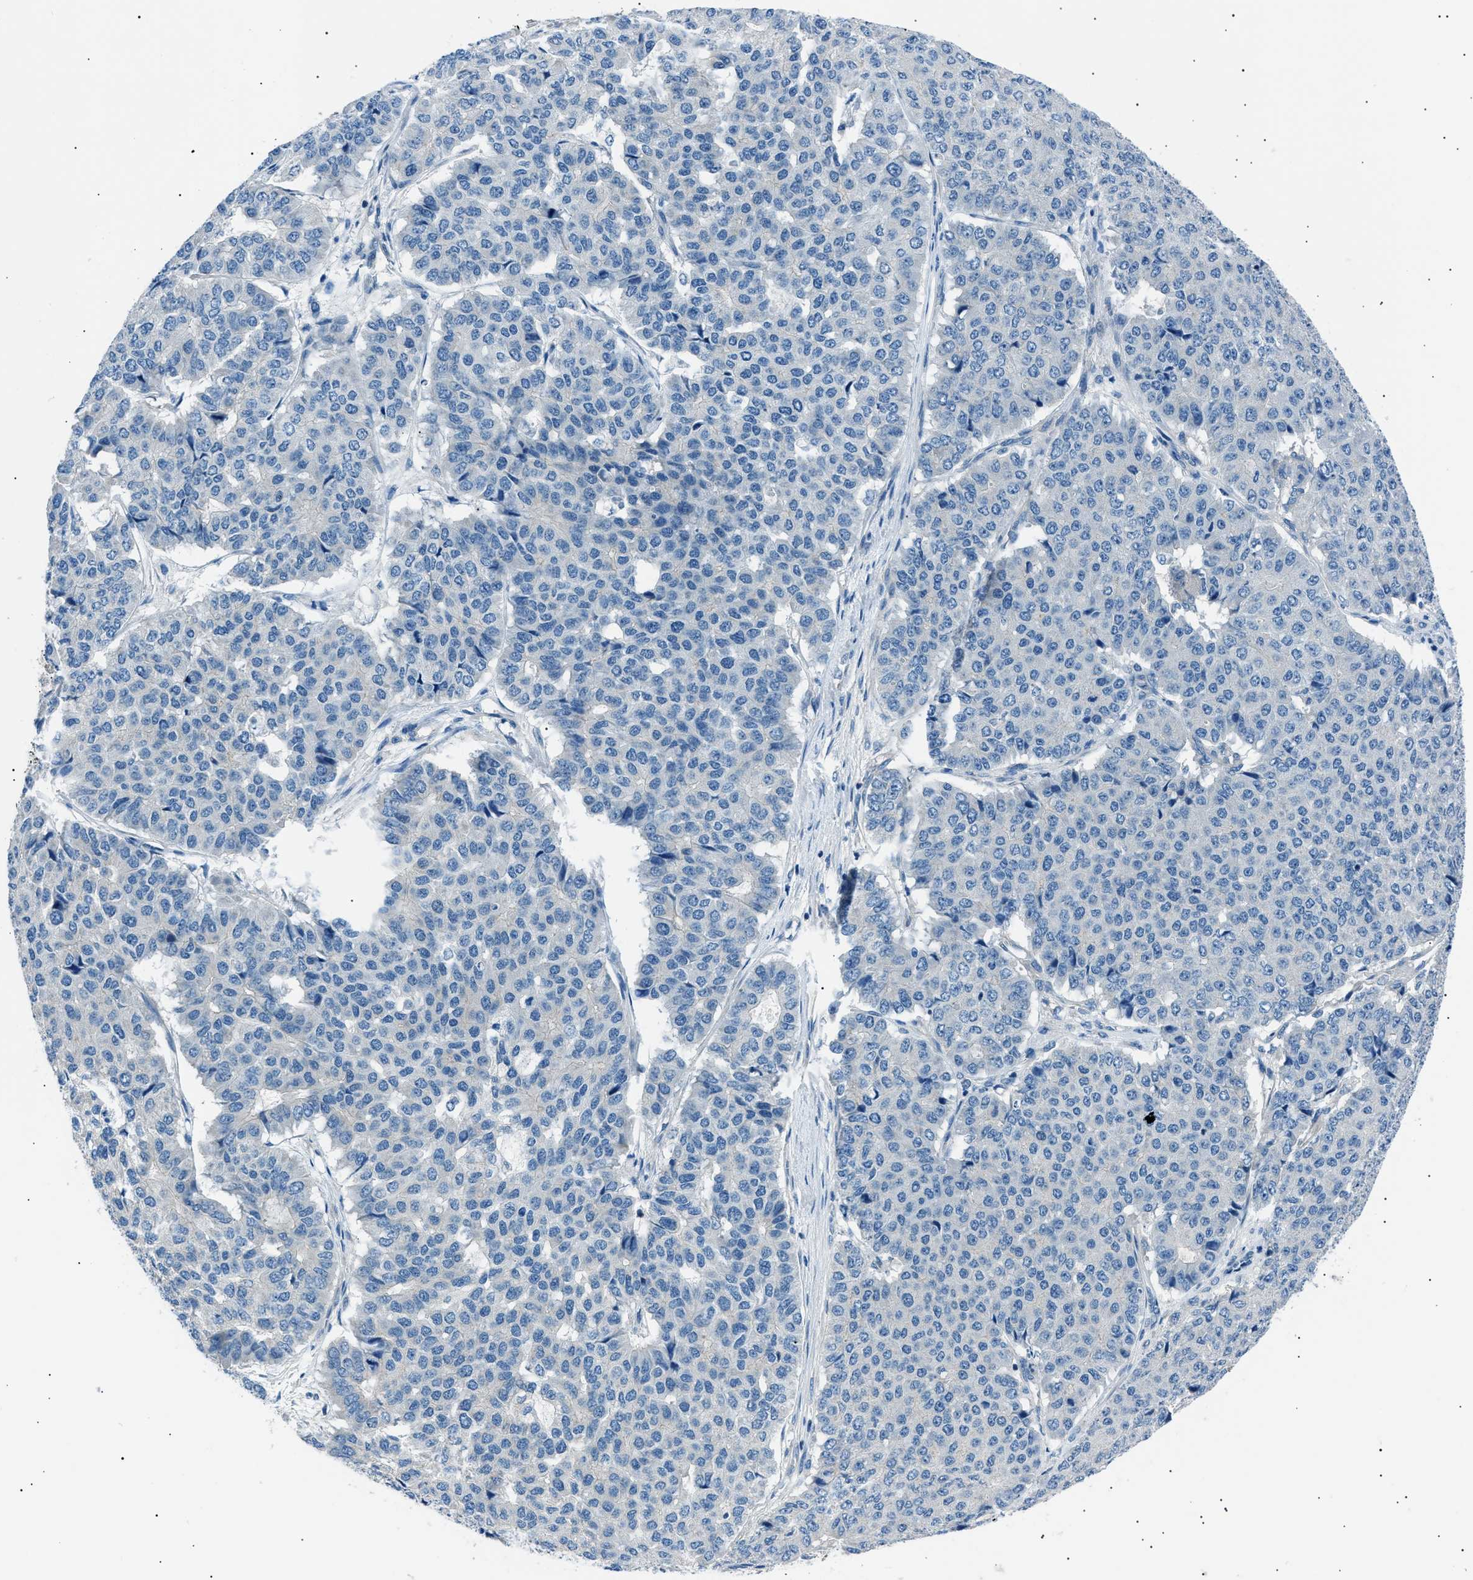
{"staining": {"intensity": "negative", "quantity": "none", "location": "none"}, "tissue": "pancreatic cancer", "cell_type": "Tumor cells", "image_type": "cancer", "snomed": [{"axis": "morphology", "description": "Adenocarcinoma, NOS"}, {"axis": "topography", "description": "Pancreas"}], "caption": "Immunohistochemistry (IHC) histopathology image of human pancreatic cancer stained for a protein (brown), which exhibits no expression in tumor cells. Nuclei are stained in blue.", "gene": "LRRC37B", "patient": {"sex": "male", "age": 50}}